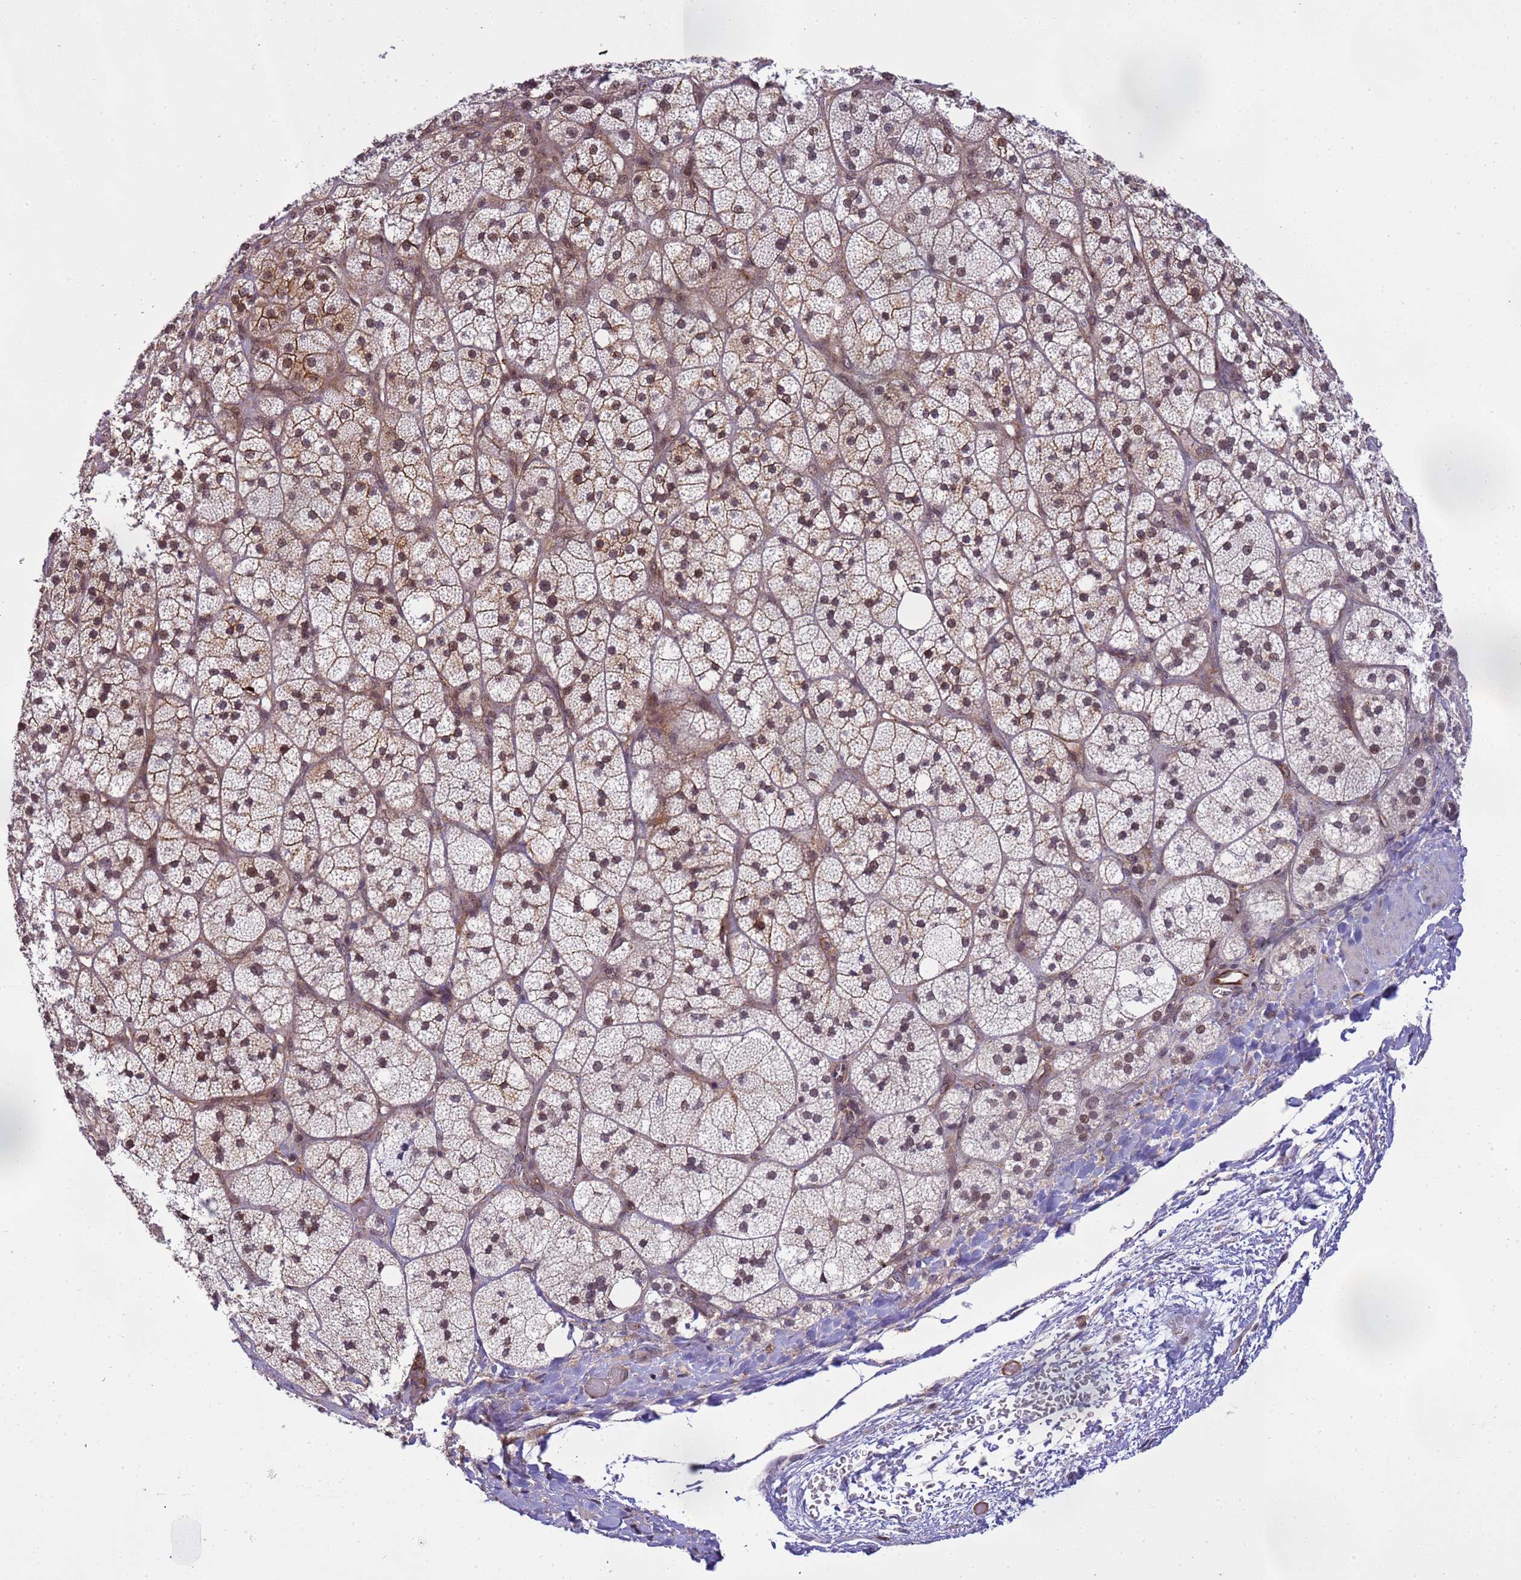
{"staining": {"intensity": "strong", "quantity": "<25%", "location": "nuclear"}, "tissue": "adrenal gland", "cell_type": "Glandular cells", "image_type": "normal", "snomed": [{"axis": "morphology", "description": "Normal tissue, NOS"}, {"axis": "topography", "description": "Adrenal gland"}], "caption": "Protein staining of benign adrenal gland displays strong nuclear staining in approximately <25% of glandular cells. The protein of interest is shown in brown color, while the nuclei are stained blue.", "gene": "EMC2", "patient": {"sex": "male", "age": 61}}